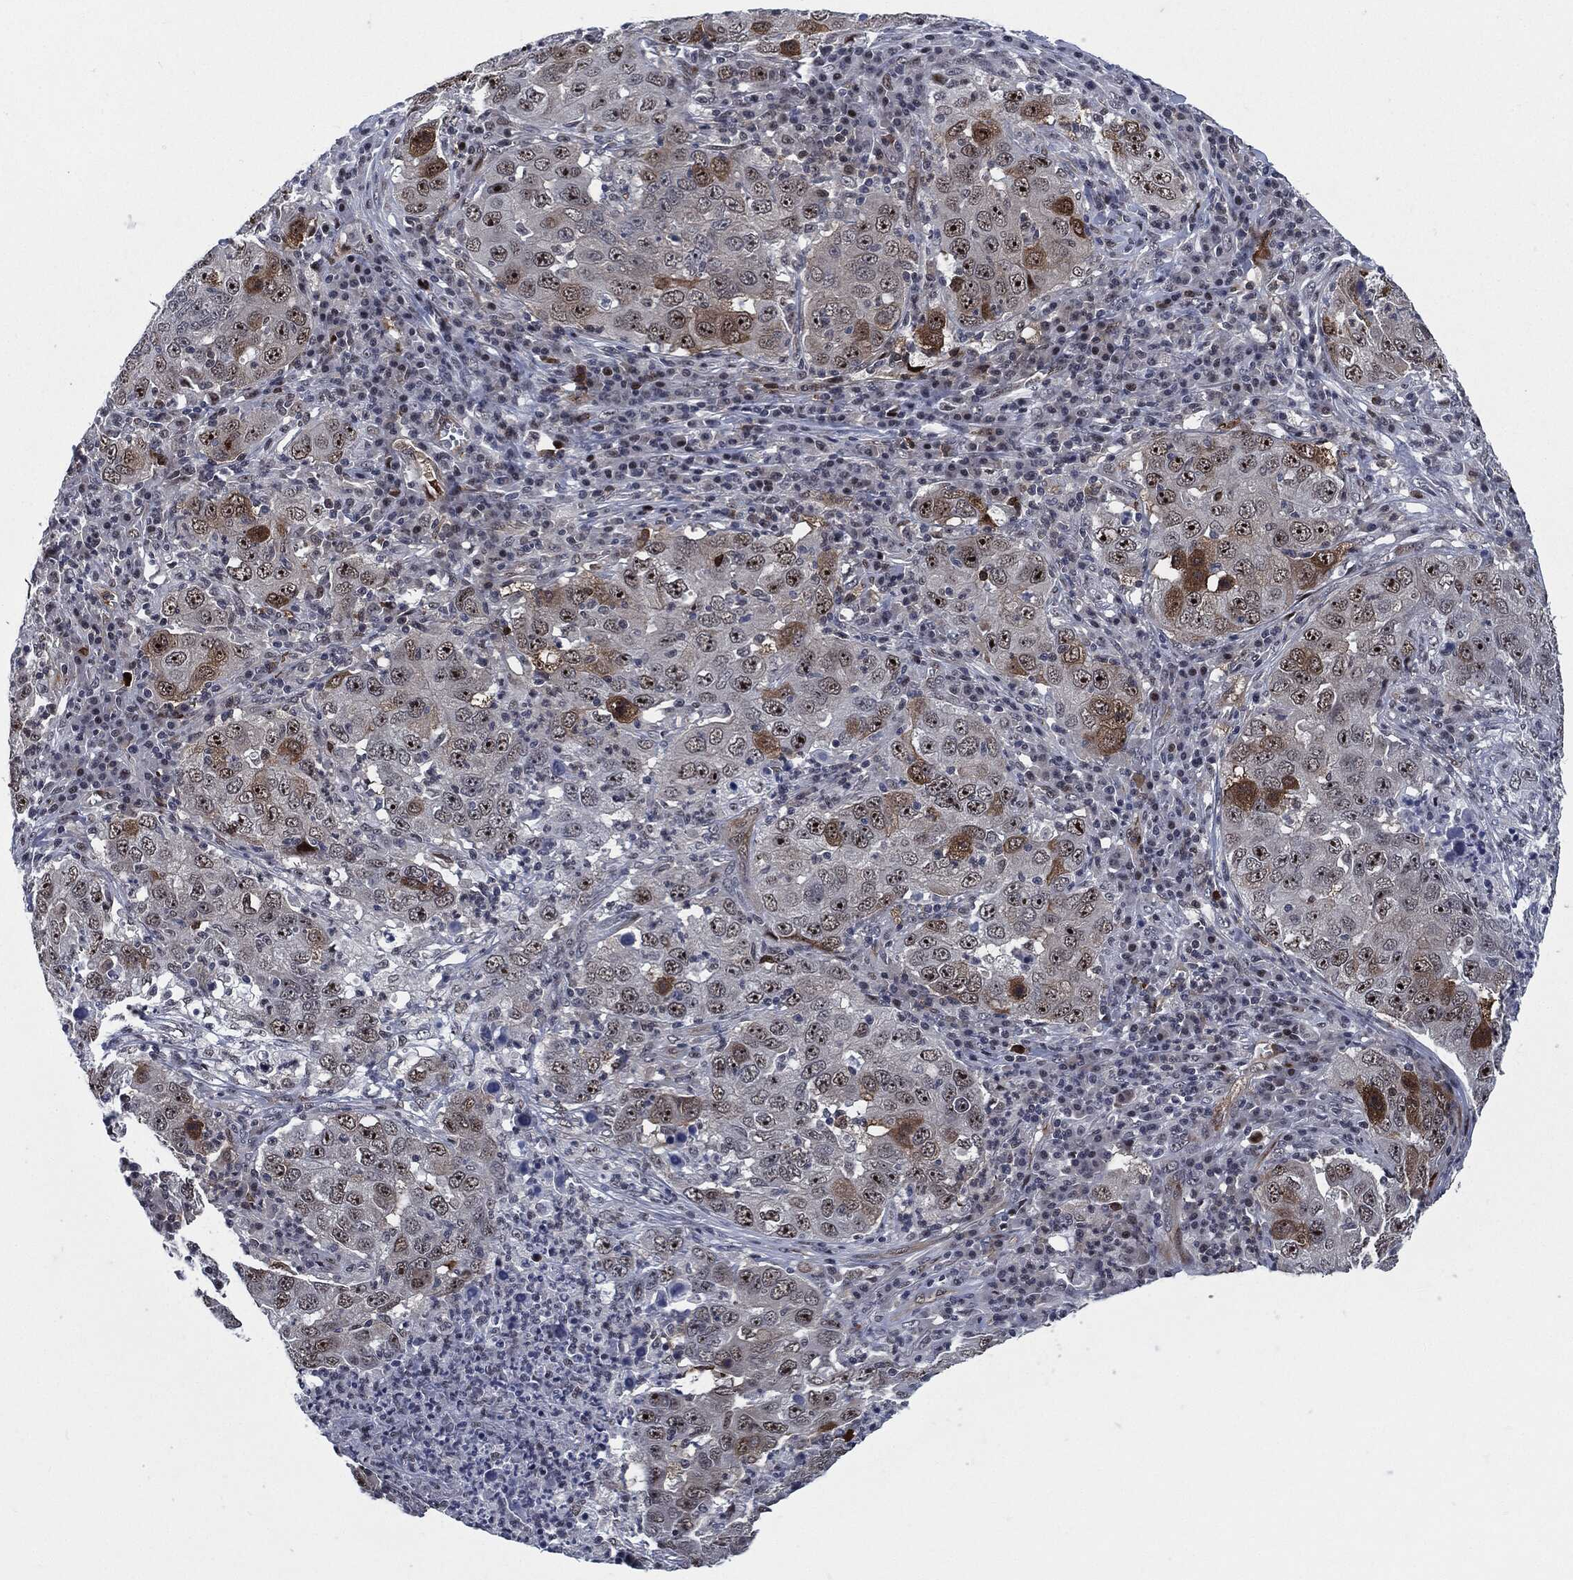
{"staining": {"intensity": "moderate", "quantity": "<25%", "location": "cytoplasmic/membranous"}, "tissue": "lung cancer", "cell_type": "Tumor cells", "image_type": "cancer", "snomed": [{"axis": "morphology", "description": "Adenocarcinoma, NOS"}, {"axis": "topography", "description": "Lung"}], "caption": "Human lung adenocarcinoma stained with a brown dye demonstrates moderate cytoplasmic/membranous positive expression in about <25% of tumor cells.", "gene": "AKT2", "patient": {"sex": "male", "age": 73}}